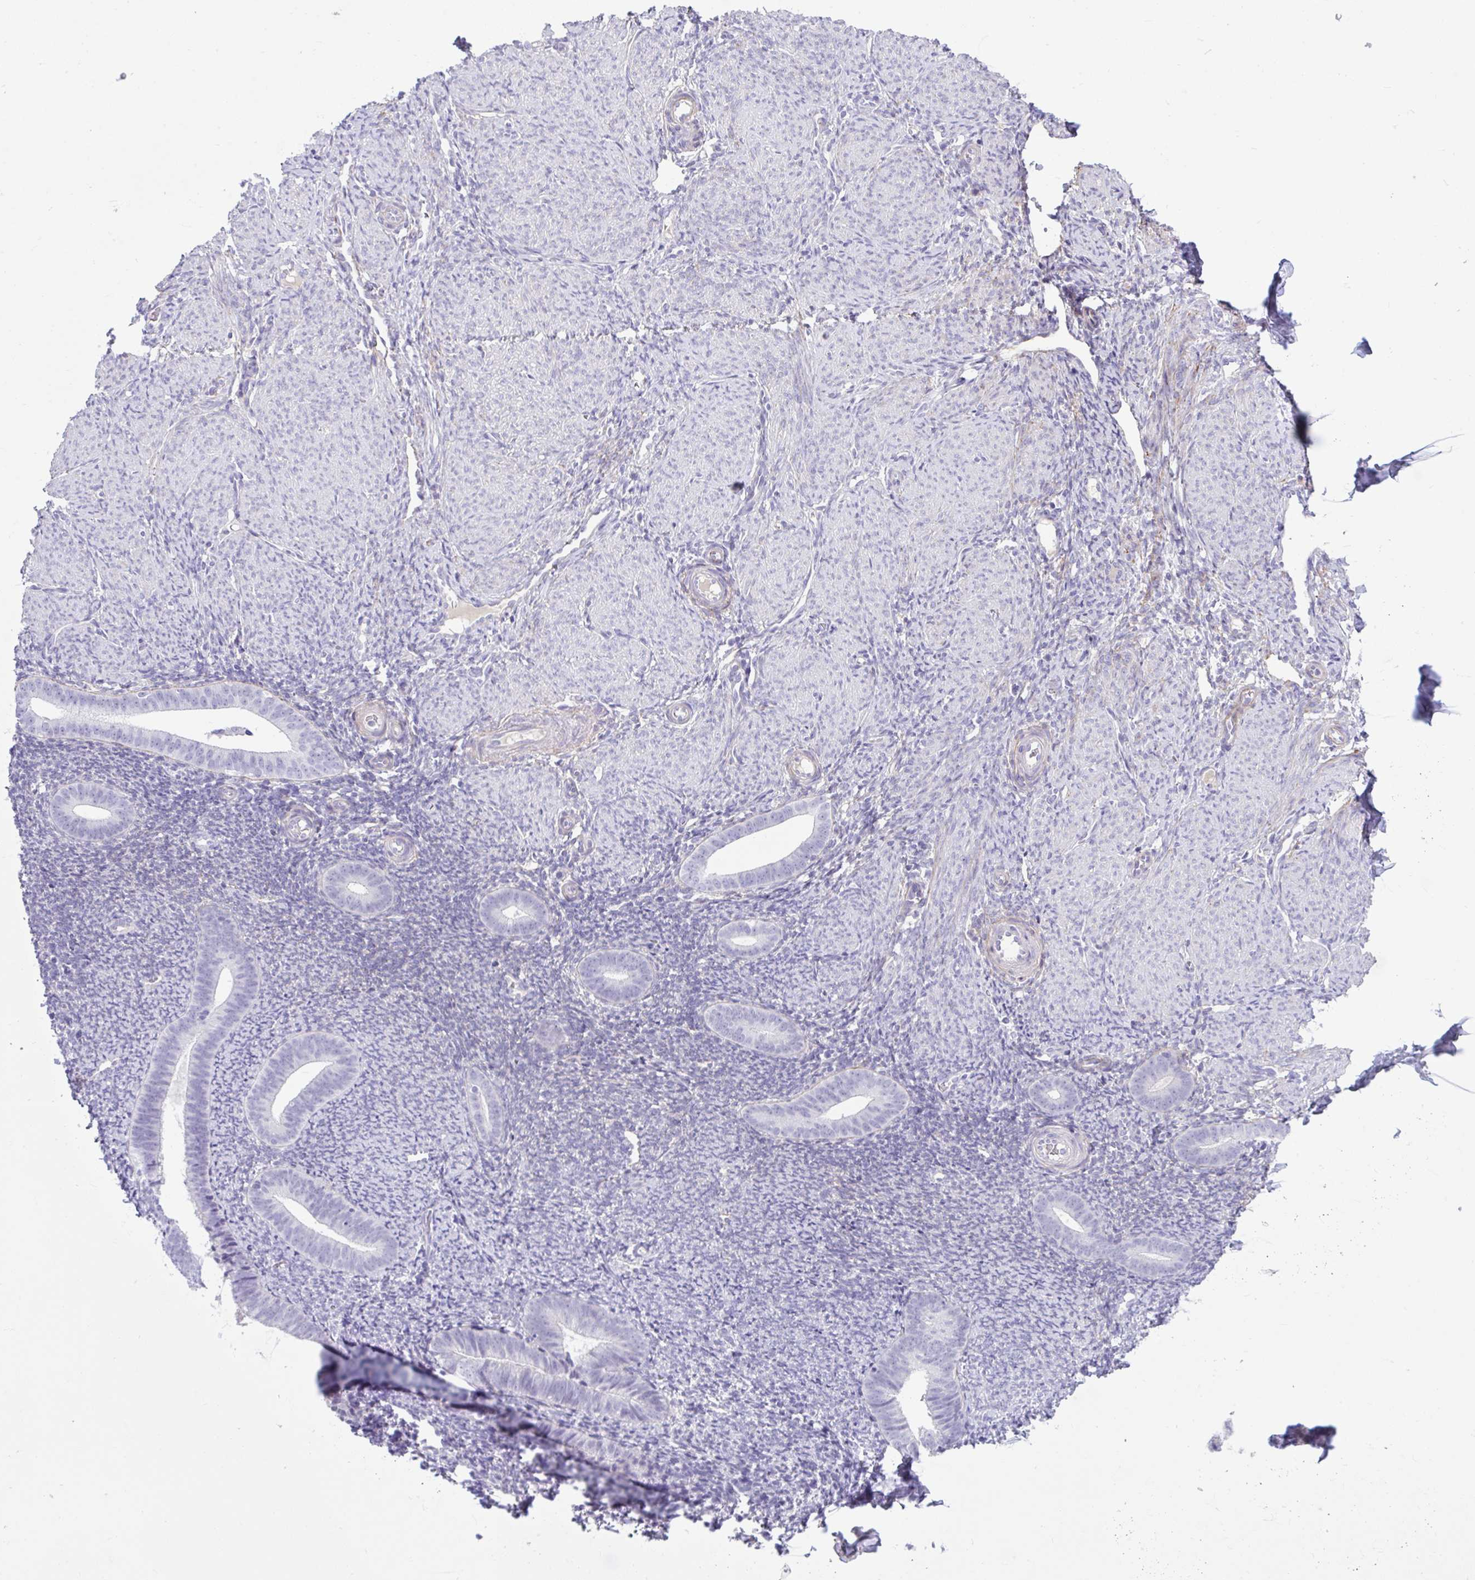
{"staining": {"intensity": "negative", "quantity": "none", "location": "none"}, "tissue": "endometrium", "cell_type": "Cells in endometrial stroma", "image_type": "normal", "snomed": [{"axis": "morphology", "description": "Normal tissue, NOS"}, {"axis": "topography", "description": "Endometrium"}], "caption": "Immunohistochemistry (IHC) of benign endometrium exhibits no expression in cells in endometrial stroma.", "gene": "PIGZ", "patient": {"sex": "female", "age": 39}}